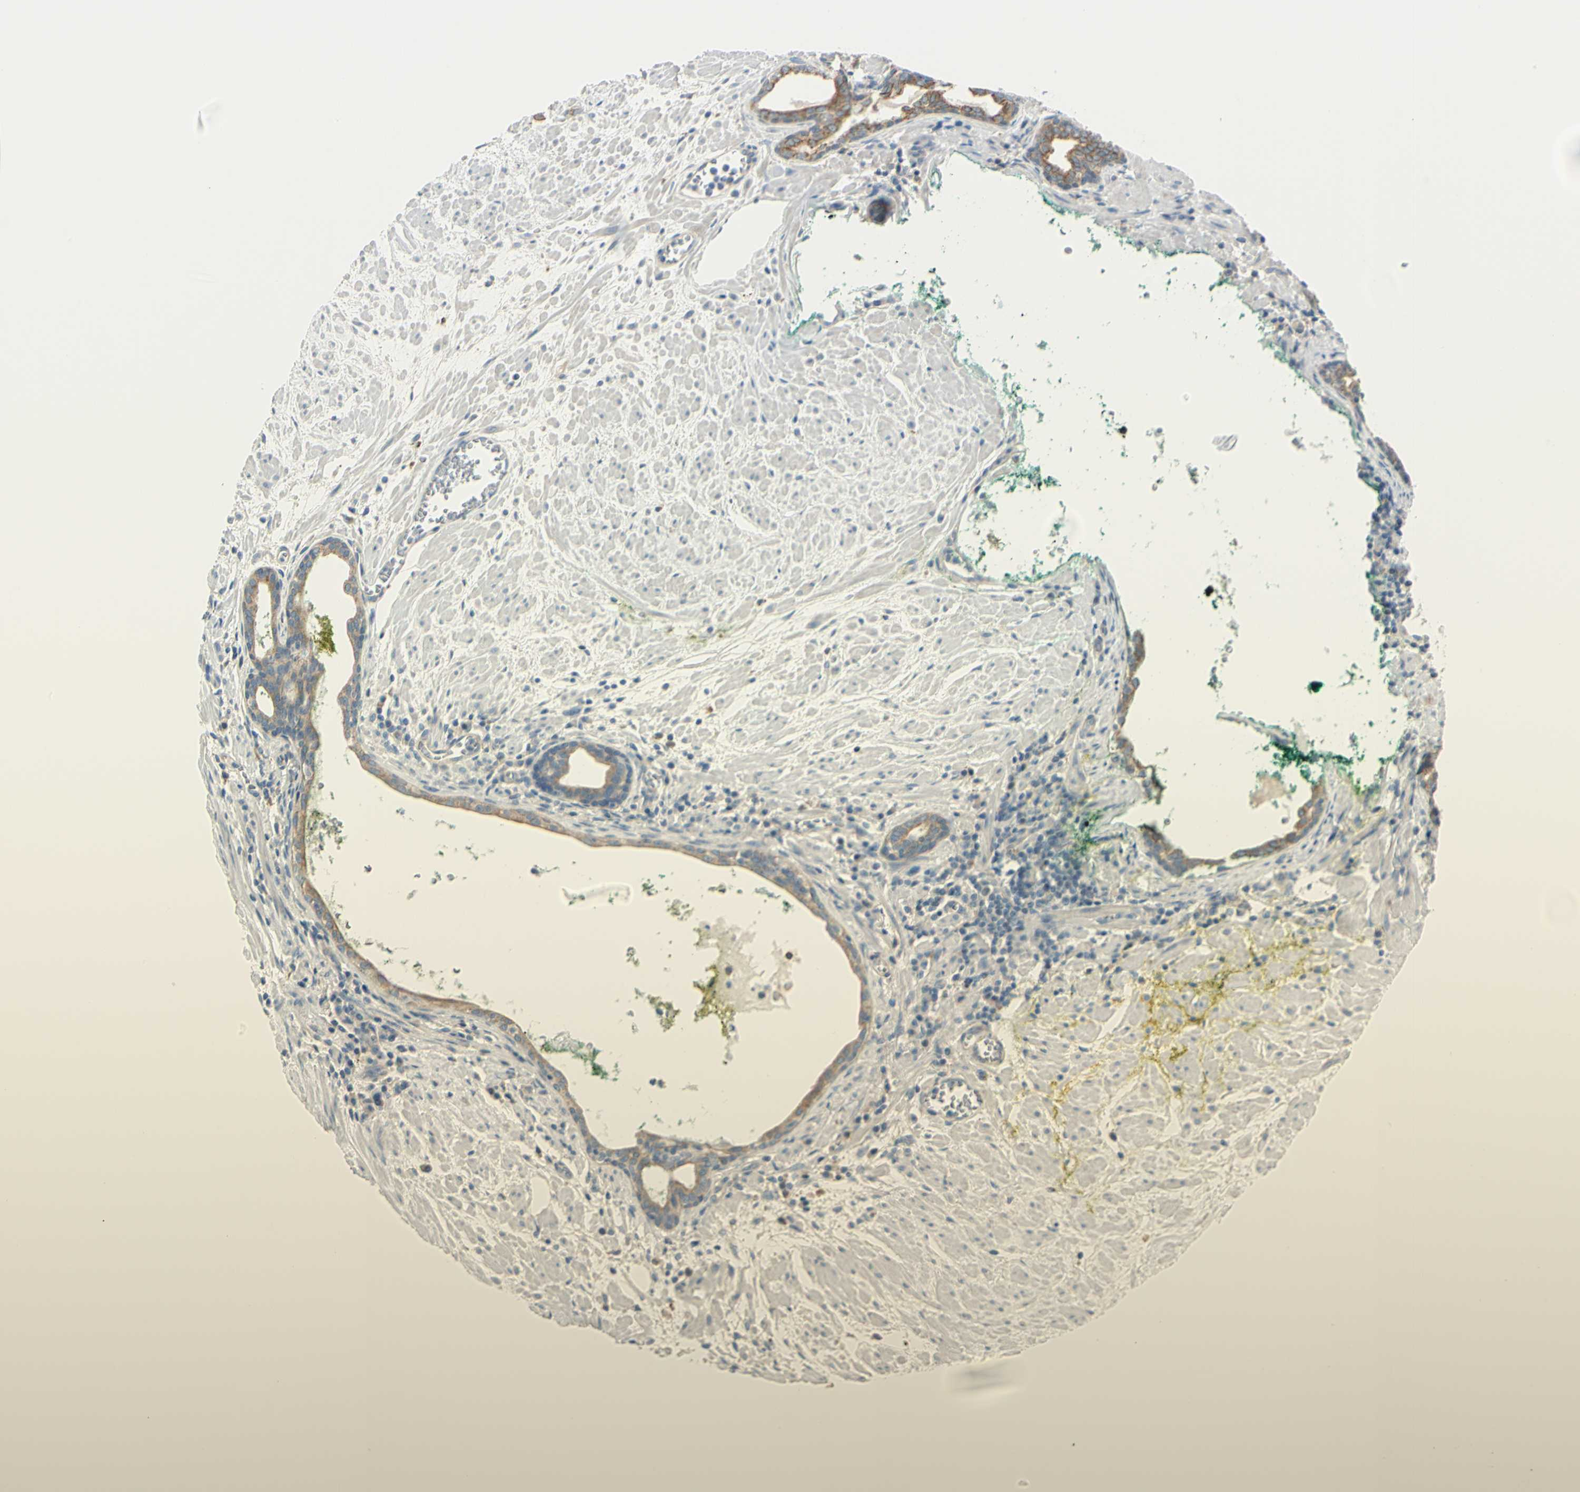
{"staining": {"intensity": "moderate", "quantity": ">75%", "location": "cytoplasmic/membranous"}, "tissue": "prostate cancer", "cell_type": "Tumor cells", "image_type": "cancer", "snomed": [{"axis": "morphology", "description": "Adenocarcinoma, Low grade"}, {"axis": "topography", "description": "Prostate"}], "caption": "Immunohistochemistry of human prostate cancer reveals medium levels of moderate cytoplasmic/membranous positivity in about >75% of tumor cells.", "gene": "LAMA3", "patient": {"sex": "male", "age": 57}}